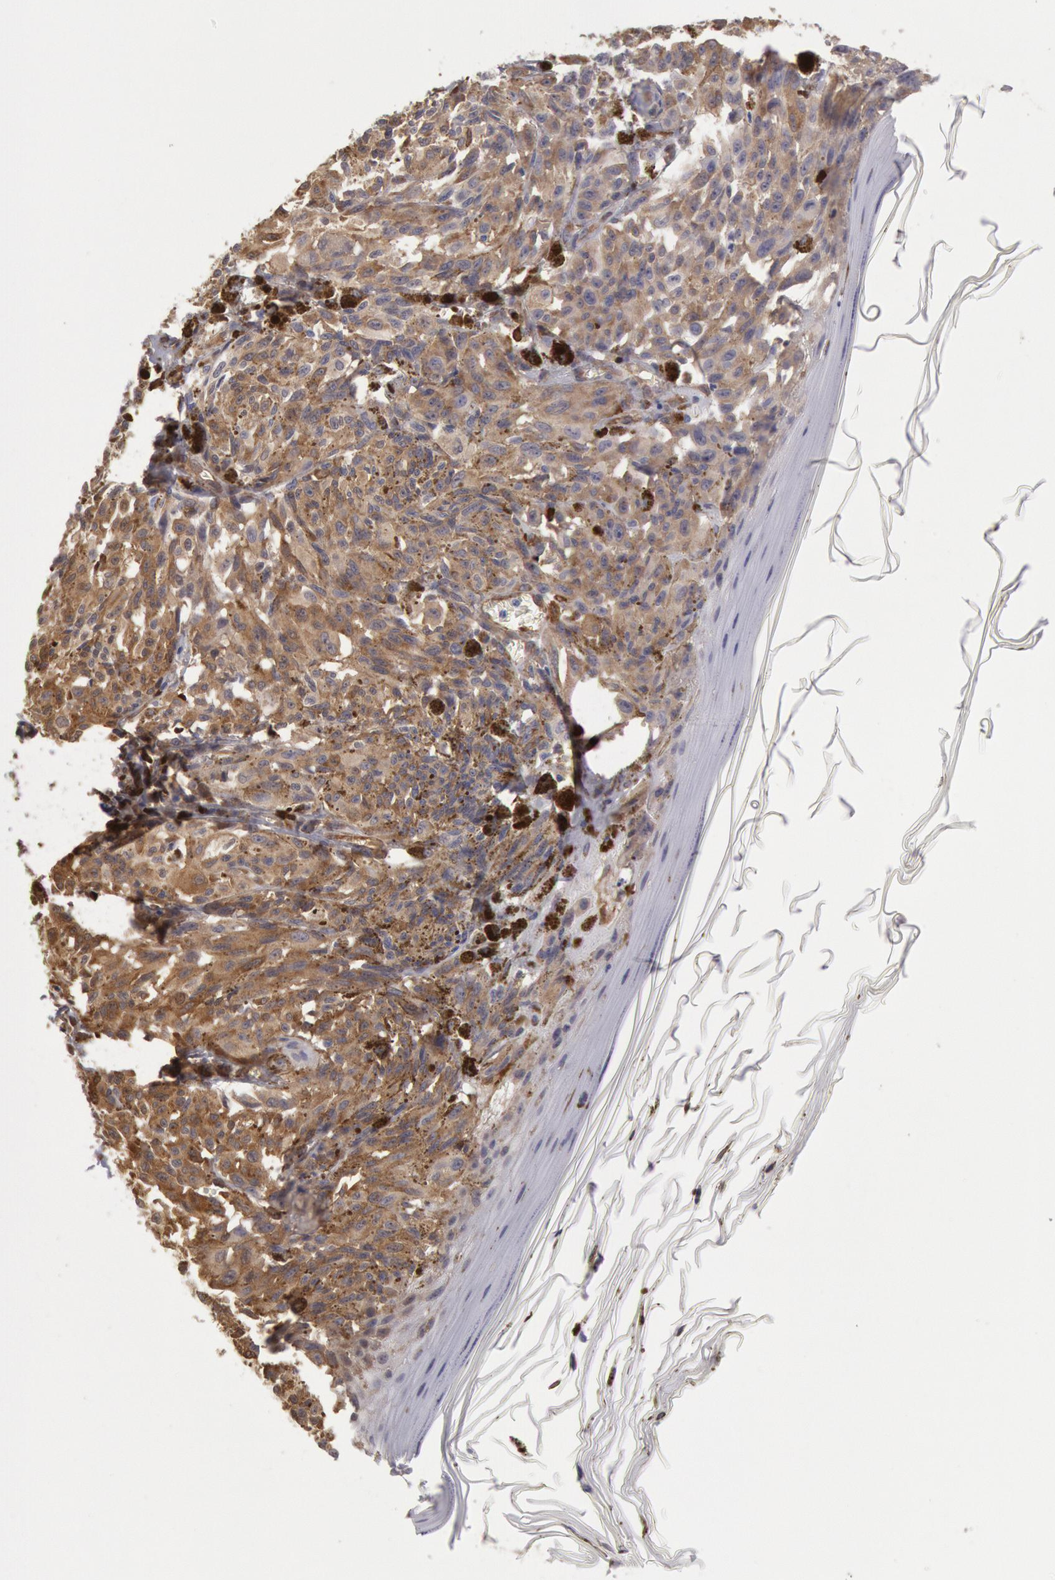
{"staining": {"intensity": "strong", "quantity": ">75%", "location": "cytoplasmic/membranous"}, "tissue": "melanoma", "cell_type": "Tumor cells", "image_type": "cancer", "snomed": [{"axis": "morphology", "description": "Malignant melanoma, NOS"}, {"axis": "topography", "description": "Skin"}], "caption": "The immunohistochemical stain shows strong cytoplasmic/membranous positivity in tumor cells of melanoma tissue.", "gene": "CCDC50", "patient": {"sex": "female", "age": 72}}